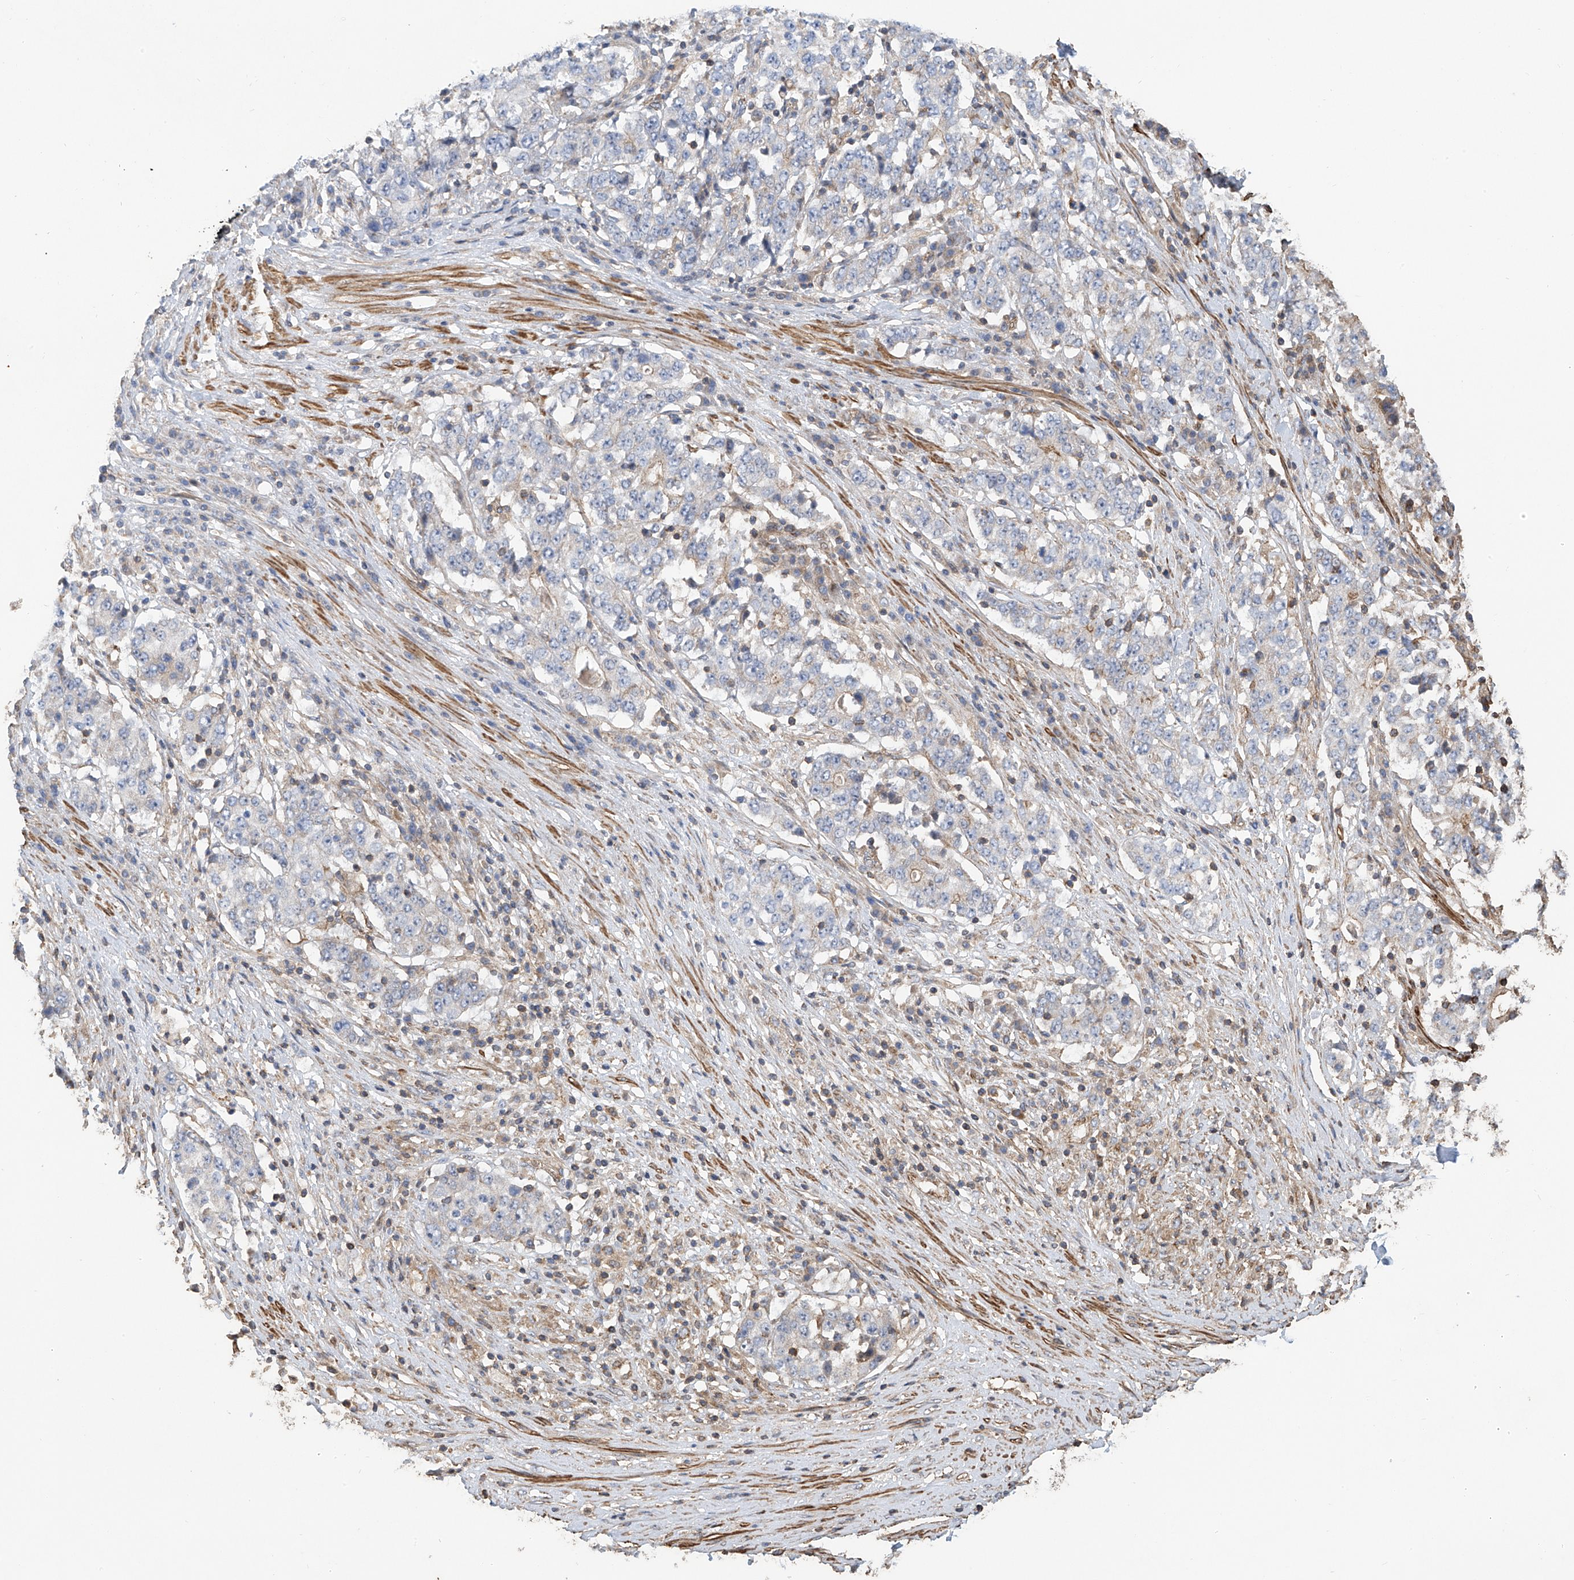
{"staining": {"intensity": "negative", "quantity": "none", "location": "none"}, "tissue": "stomach cancer", "cell_type": "Tumor cells", "image_type": "cancer", "snomed": [{"axis": "morphology", "description": "Adenocarcinoma, NOS"}, {"axis": "topography", "description": "Stomach"}], "caption": "IHC histopathology image of human stomach cancer stained for a protein (brown), which reveals no expression in tumor cells.", "gene": "SLC43A3", "patient": {"sex": "male", "age": 59}}